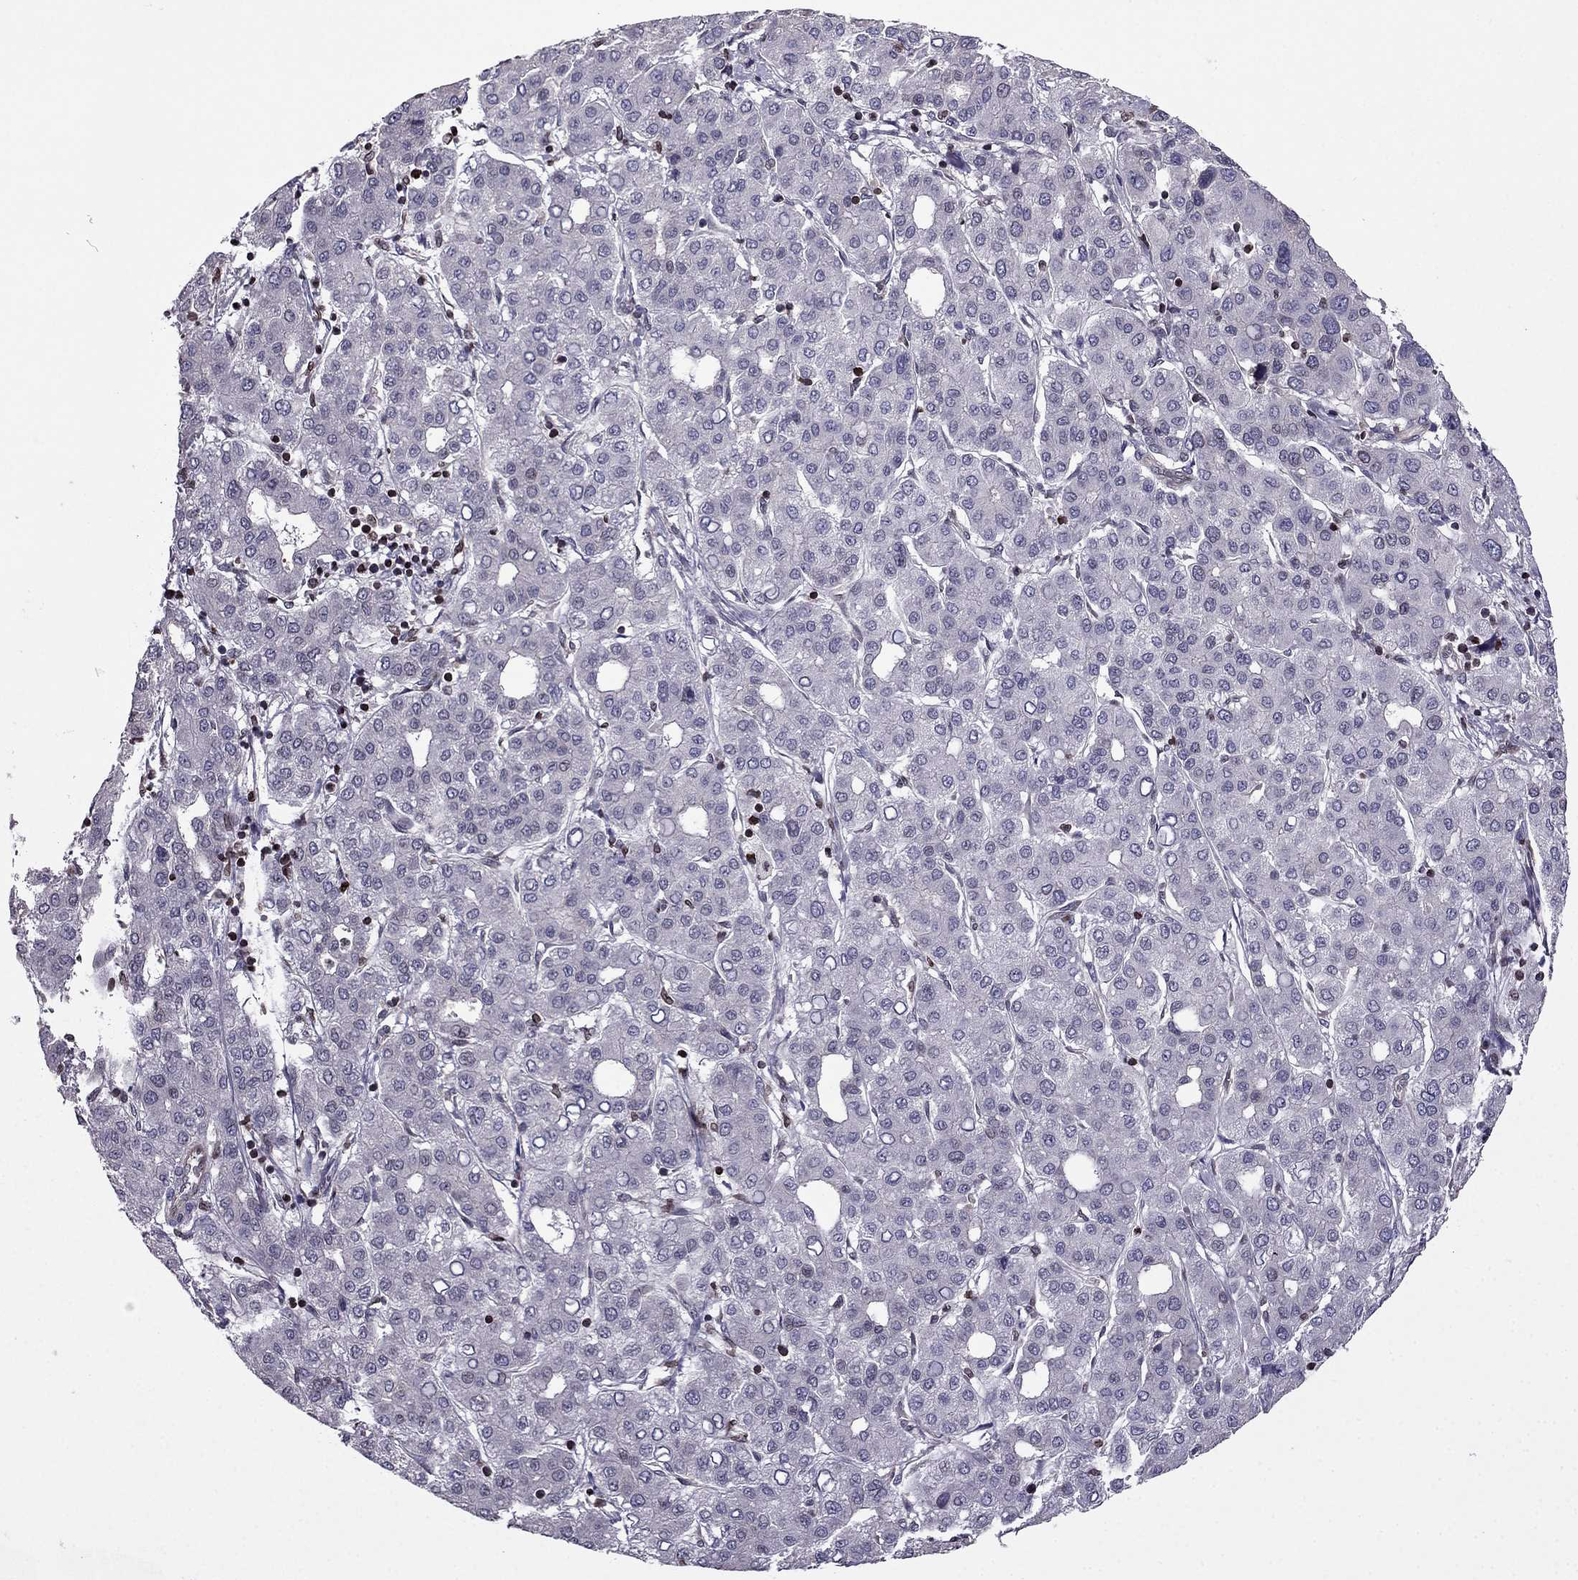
{"staining": {"intensity": "negative", "quantity": "none", "location": "none"}, "tissue": "liver cancer", "cell_type": "Tumor cells", "image_type": "cancer", "snomed": [{"axis": "morphology", "description": "Carcinoma, Hepatocellular, NOS"}, {"axis": "topography", "description": "Liver"}], "caption": "Tumor cells are negative for protein expression in human liver cancer (hepatocellular carcinoma).", "gene": "CDC42BPA", "patient": {"sex": "male", "age": 65}}